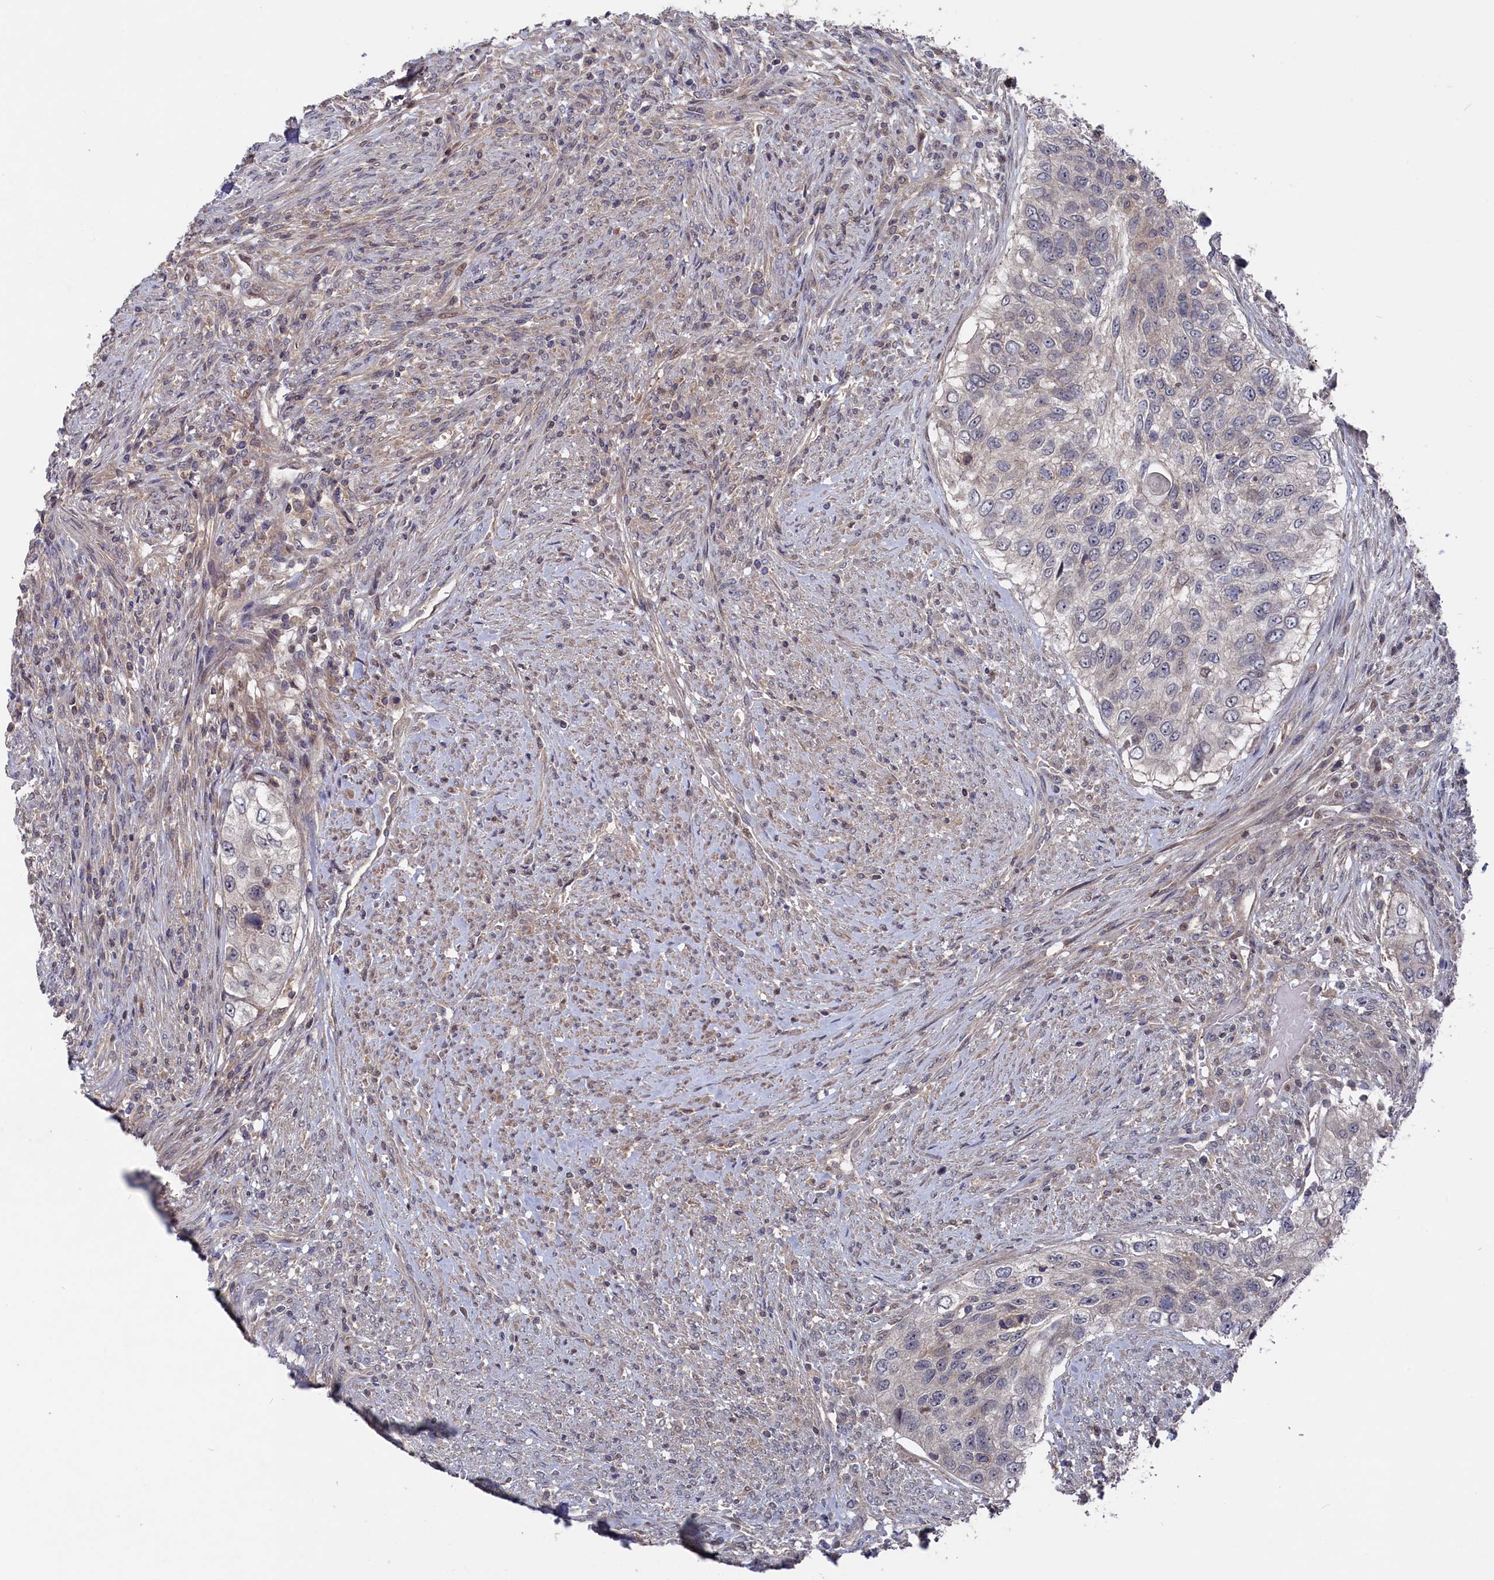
{"staining": {"intensity": "negative", "quantity": "none", "location": "none"}, "tissue": "urothelial cancer", "cell_type": "Tumor cells", "image_type": "cancer", "snomed": [{"axis": "morphology", "description": "Urothelial carcinoma, High grade"}, {"axis": "topography", "description": "Urinary bladder"}], "caption": "The micrograph demonstrates no staining of tumor cells in high-grade urothelial carcinoma.", "gene": "TMC5", "patient": {"sex": "female", "age": 60}}